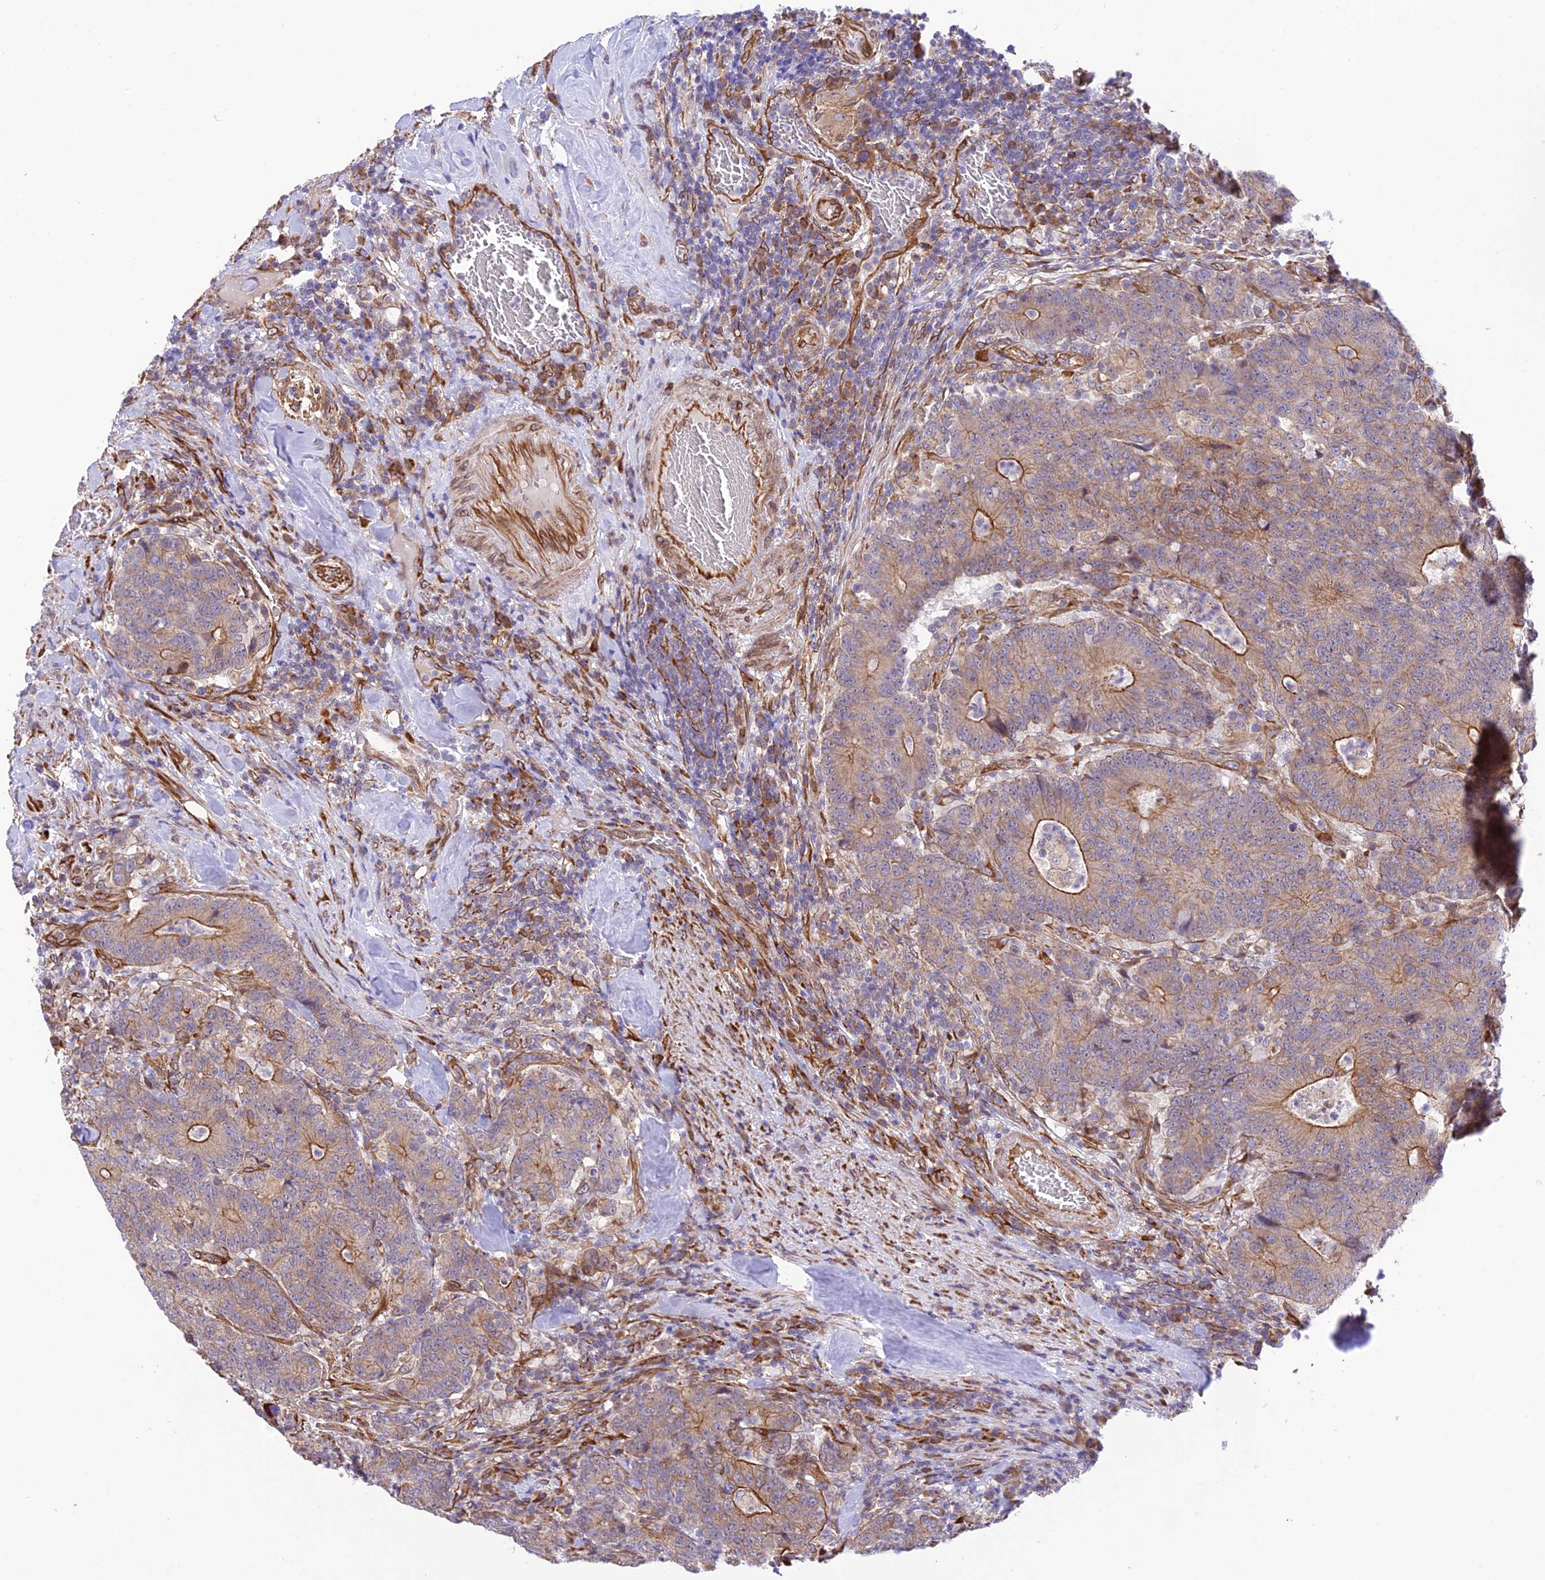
{"staining": {"intensity": "moderate", "quantity": "25%-75%", "location": "cytoplasmic/membranous"}, "tissue": "colorectal cancer", "cell_type": "Tumor cells", "image_type": "cancer", "snomed": [{"axis": "morphology", "description": "Normal tissue, NOS"}, {"axis": "morphology", "description": "Adenocarcinoma, NOS"}, {"axis": "topography", "description": "Colon"}], "caption": "Adenocarcinoma (colorectal) stained with DAB (3,3'-diaminobenzidine) IHC reveals medium levels of moderate cytoplasmic/membranous expression in about 25%-75% of tumor cells.", "gene": "EXOC3L4", "patient": {"sex": "female", "age": 75}}